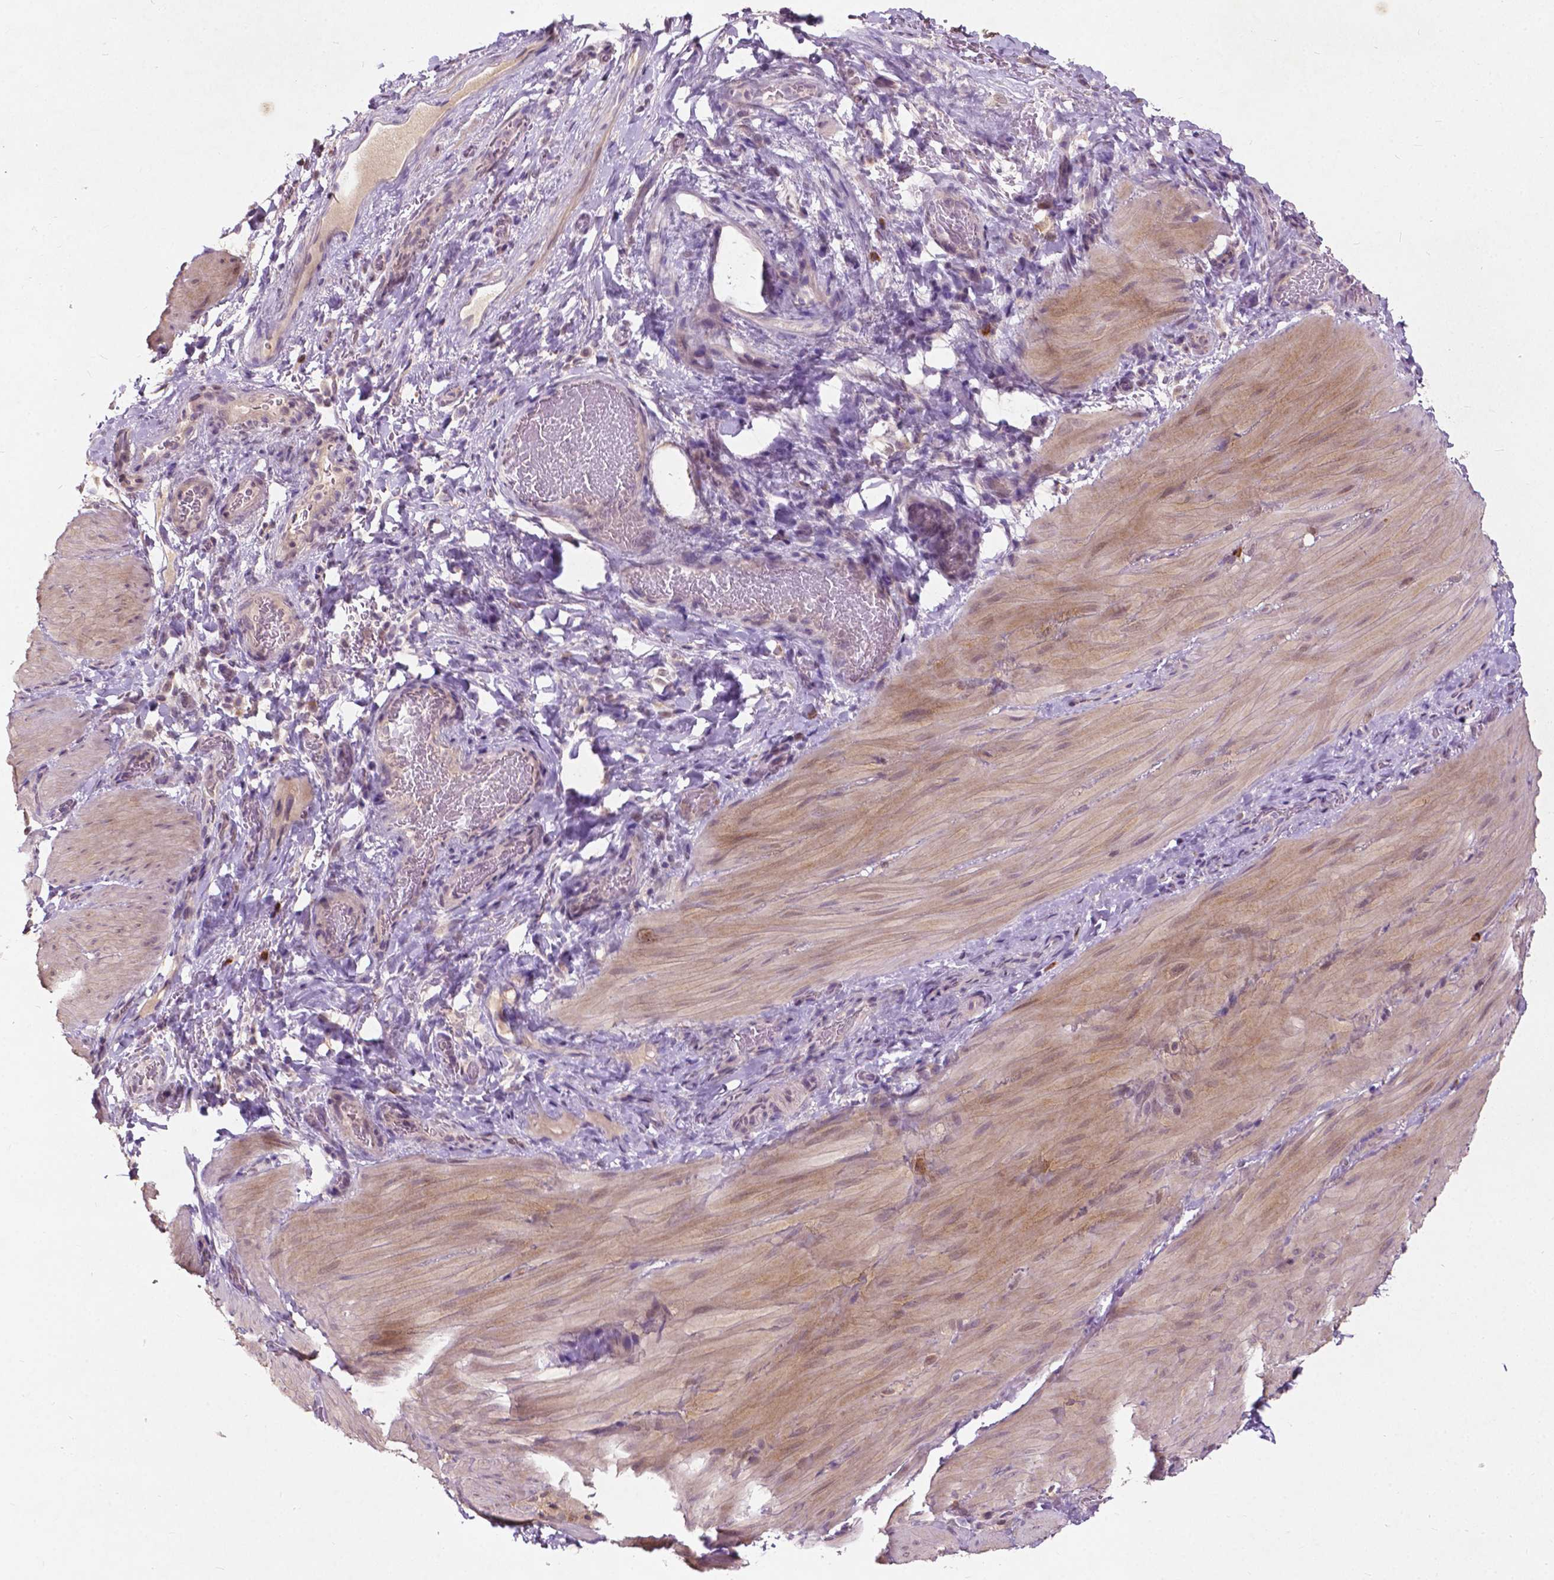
{"staining": {"intensity": "weak", "quantity": "25%-75%", "location": "cytoplasmic/membranous"}, "tissue": "smooth muscle", "cell_type": "Smooth muscle cells", "image_type": "normal", "snomed": [{"axis": "morphology", "description": "Normal tissue, NOS"}, {"axis": "topography", "description": "Smooth muscle"}, {"axis": "topography", "description": "Colon"}], "caption": "There is low levels of weak cytoplasmic/membranous staining in smooth muscle cells of unremarkable smooth muscle, as demonstrated by immunohistochemical staining (brown color).", "gene": "GPR37", "patient": {"sex": "male", "age": 73}}